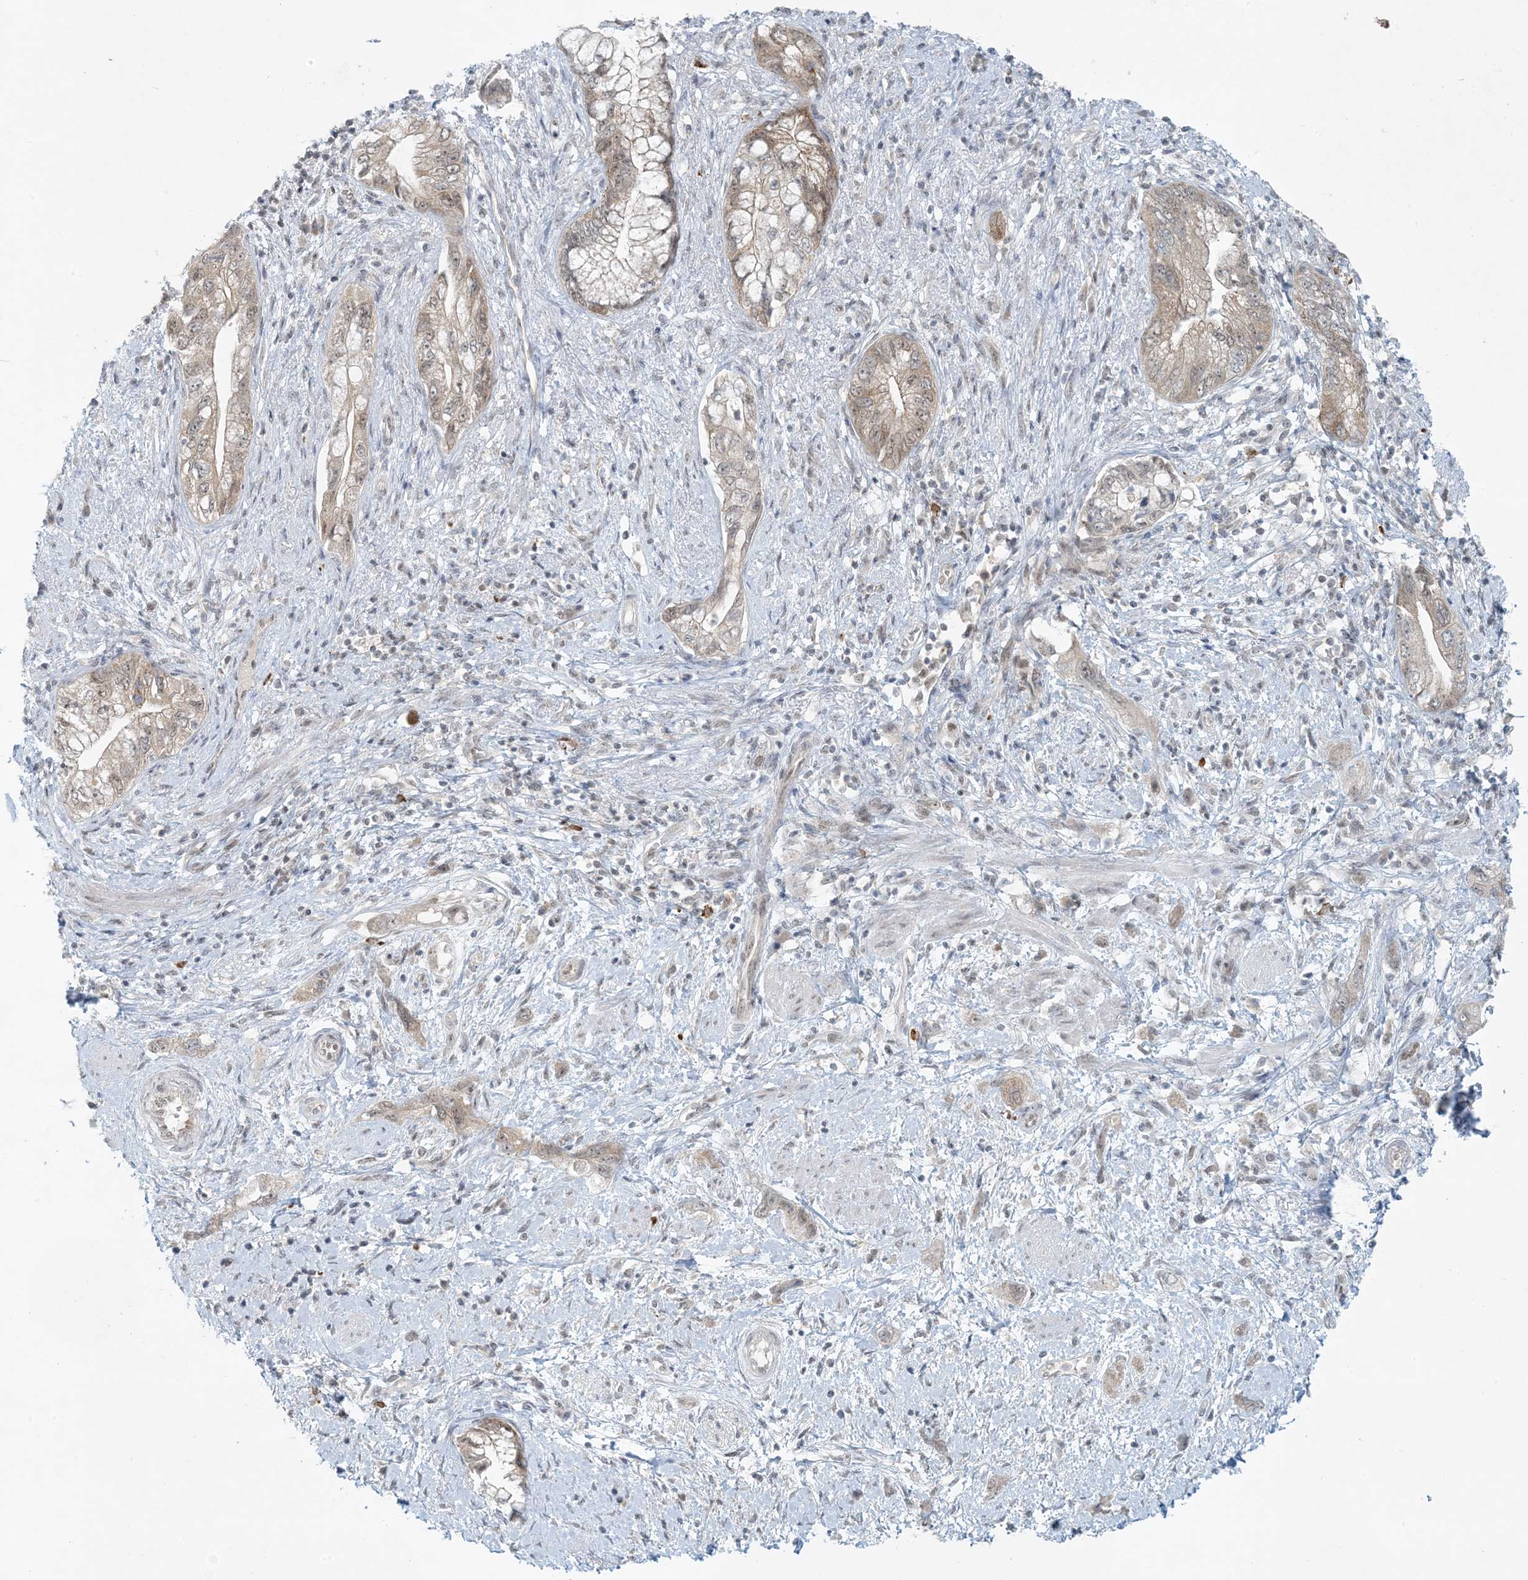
{"staining": {"intensity": "weak", "quantity": ">75%", "location": "cytoplasmic/membranous,nuclear"}, "tissue": "pancreatic cancer", "cell_type": "Tumor cells", "image_type": "cancer", "snomed": [{"axis": "morphology", "description": "Adenocarcinoma, NOS"}, {"axis": "topography", "description": "Pancreas"}], "caption": "A brown stain shows weak cytoplasmic/membranous and nuclear positivity of a protein in human pancreatic cancer tumor cells.", "gene": "OBI1", "patient": {"sex": "female", "age": 73}}